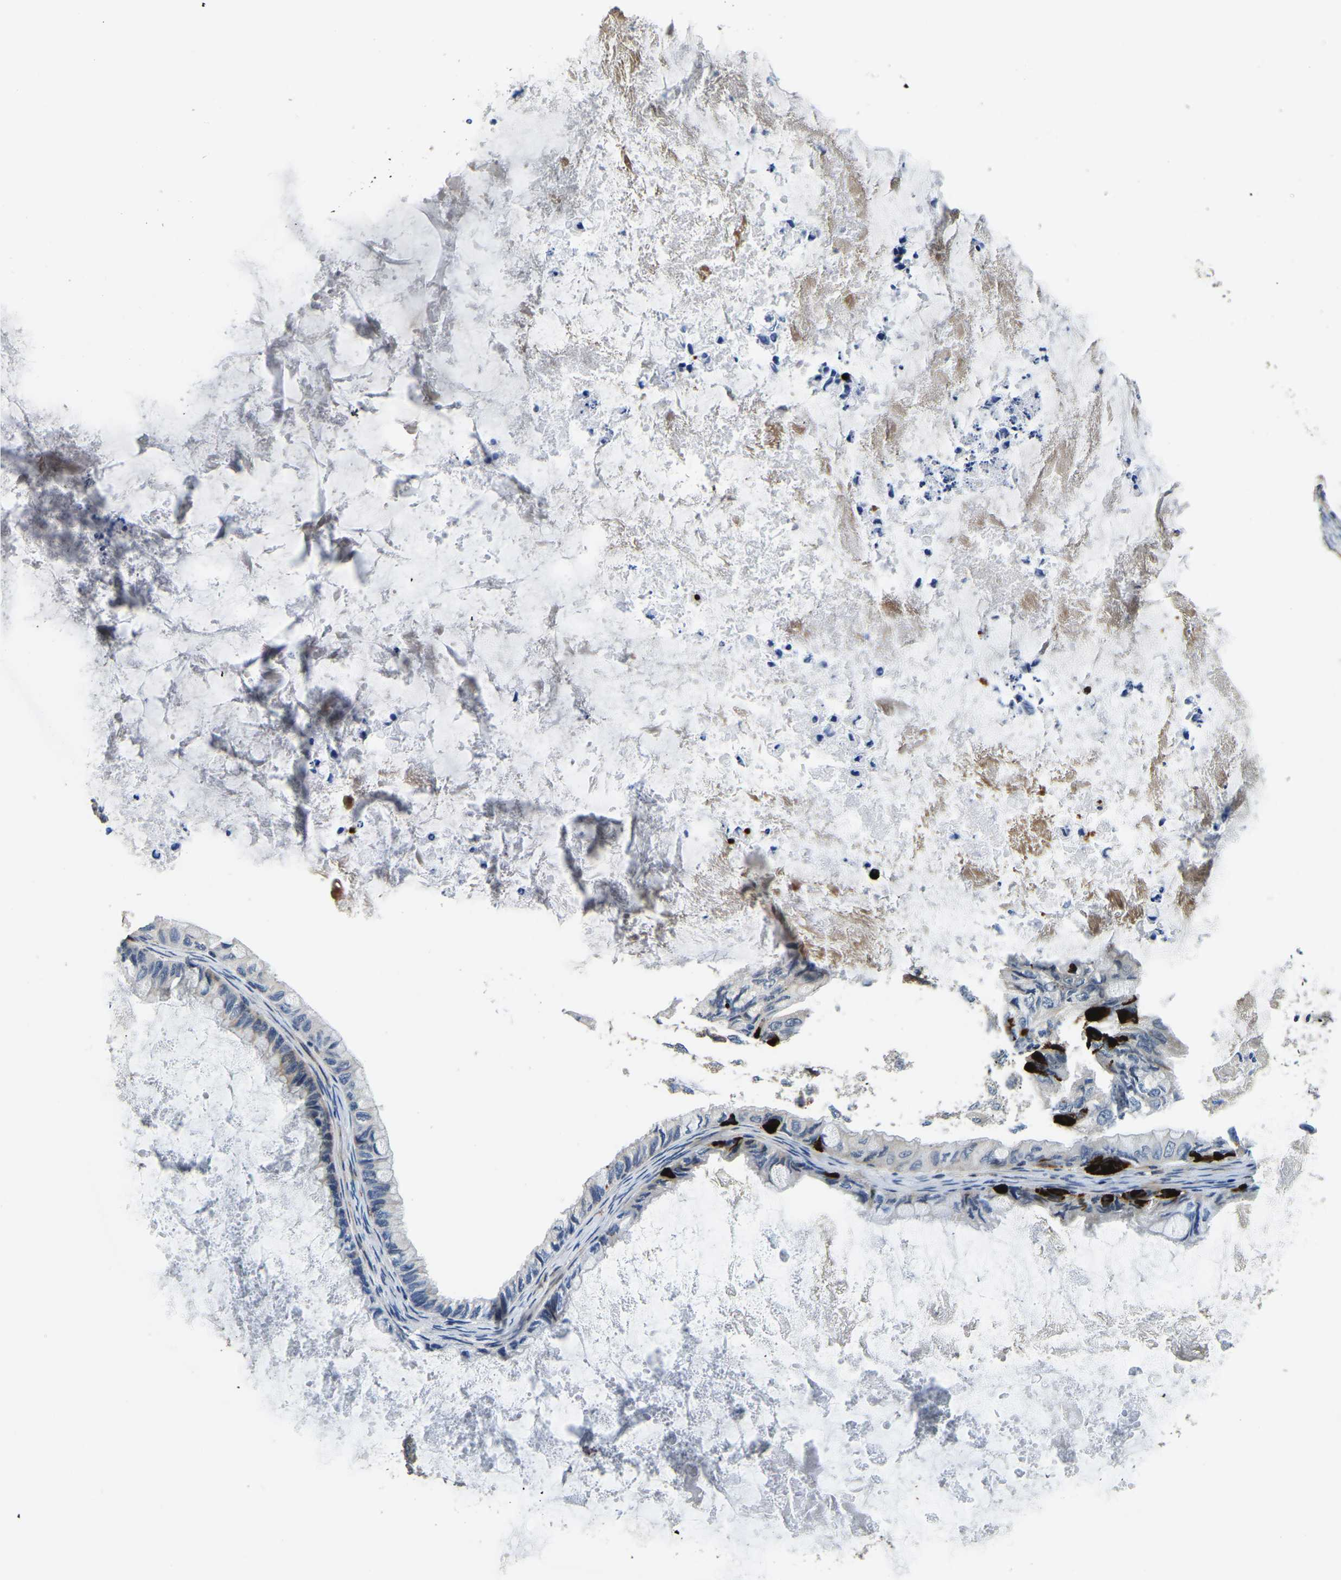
{"staining": {"intensity": "strong", "quantity": "<25%", "location": "cytoplasmic/membranous"}, "tissue": "ovarian cancer", "cell_type": "Tumor cells", "image_type": "cancer", "snomed": [{"axis": "morphology", "description": "Cystadenocarcinoma, mucinous, NOS"}, {"axis": "topography", "description": "Ovary"}], "caption": "Protein expression analysis of ovarian cancer (mucinous cystadenocarcinoma) demonstrates strong cytoplasmic/membranous staining in about <25% of tumor cells.", "gene": "RNF39", "patient": {"sex": "female", "age": 80}}